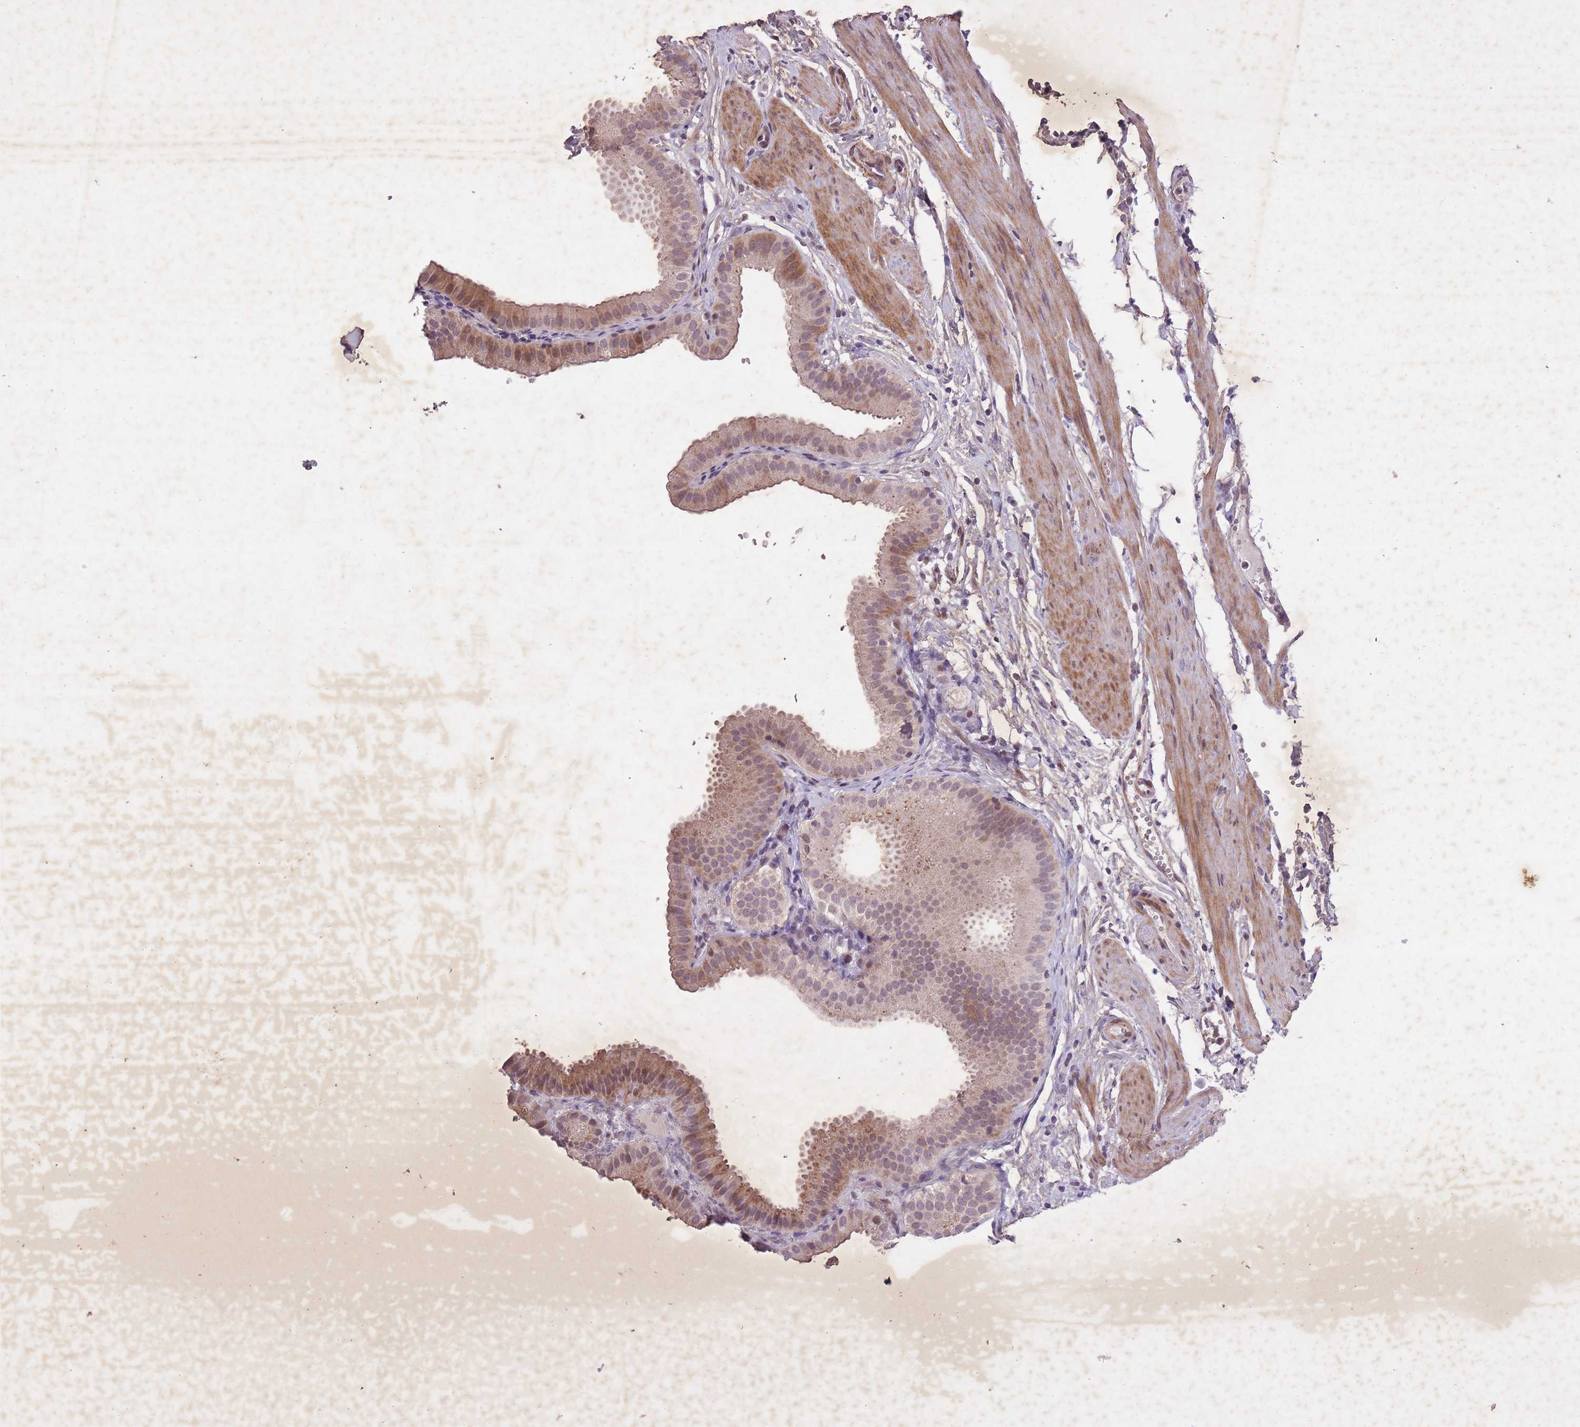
{"staining": {"intensity": "moderate", "quantity": "<25%", "location": "cytoplasmic/membranous"}, "tissue": "gallbladder", "cell_type": "Glandular cells", "image_type": "normal", "snomed": [{"axis": "morphology", "description": "Normal tissue, NOS"}, {"axis": "topography", "description": "Gallbladder"}], "caption": "IHC histopathology image of benign human gallbladder stained for a protein (brown), which reveals low levels of moderate cytoplasmic/membranous positivity in approximately <25% of glandular cells.", "gene": "CBX6", "patient": {"sex": "female", "age": 61}}